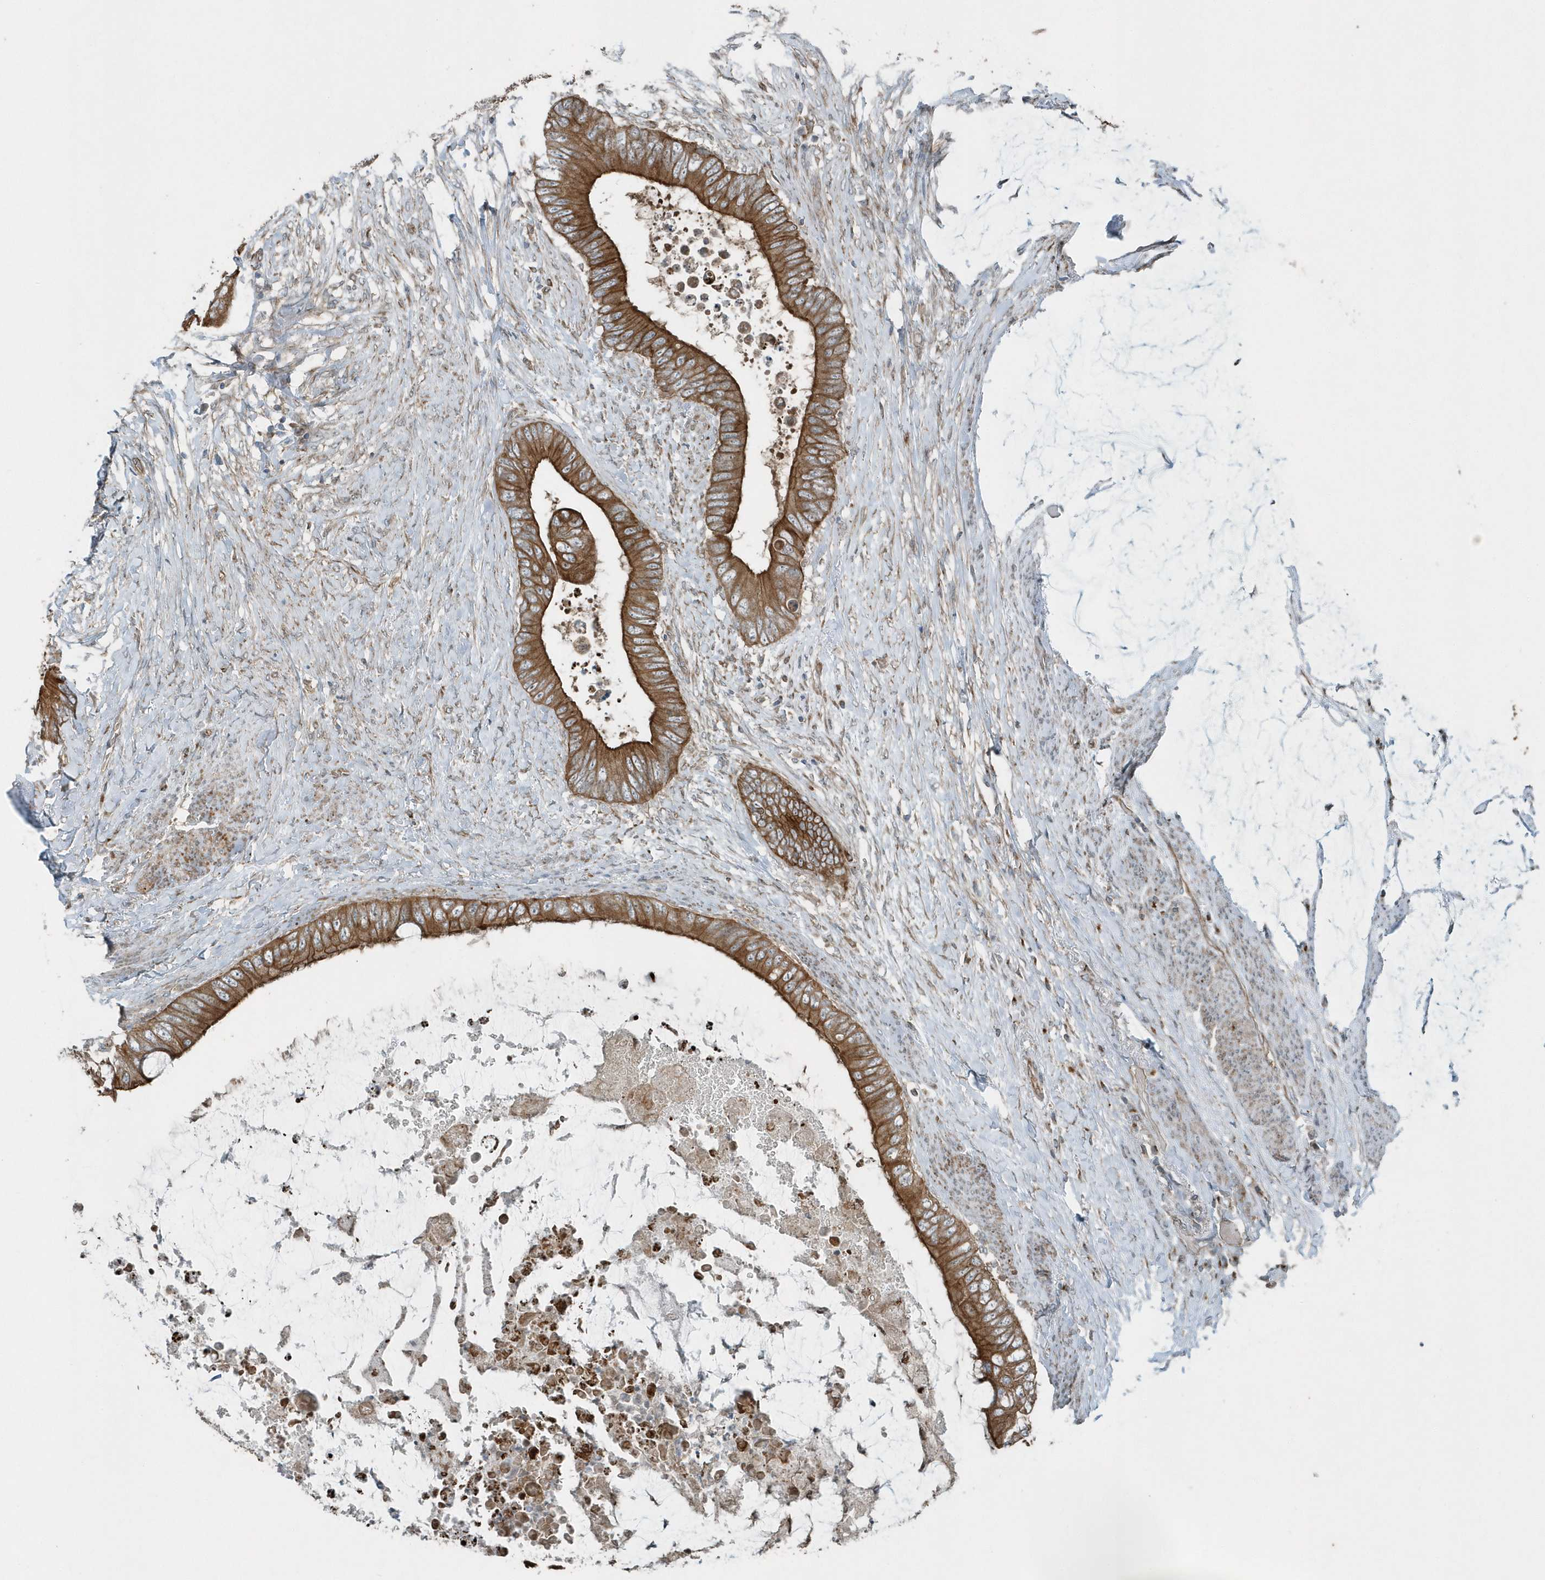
{"staining": {"intensity": "moderate", "quantity": ">75%", "location": "cytoplasmic/membranous"}, "tissue": "colorectal cancer", "cell_type": "Tumor cells", "image_type": "cancer", "snomed": [{"axis": "morphology", "description": "Normal tissue, NOS"}, {"axis": "morphology", "description": "Adenocarcinoma, NOS"}, {"axis": "topography", "description": "Rectum"}, {"axis": "topography", "description": "Peripheral nerve tissue"}], "caption": "IHC staining of colorectal adenocarcinoma, which demonstrates medium levels of moderate cytoplasmic/membranous expression in approximately >75% of tumor cells indicating moderate cytoplasmic/membranous protein positivity. The staining was performed using DAB (brown) for protein detection and nuclei were counterstained in hematoxylin (blue).", "gene": "GCC2", "patient": {"sex": "female", "age": 77}}